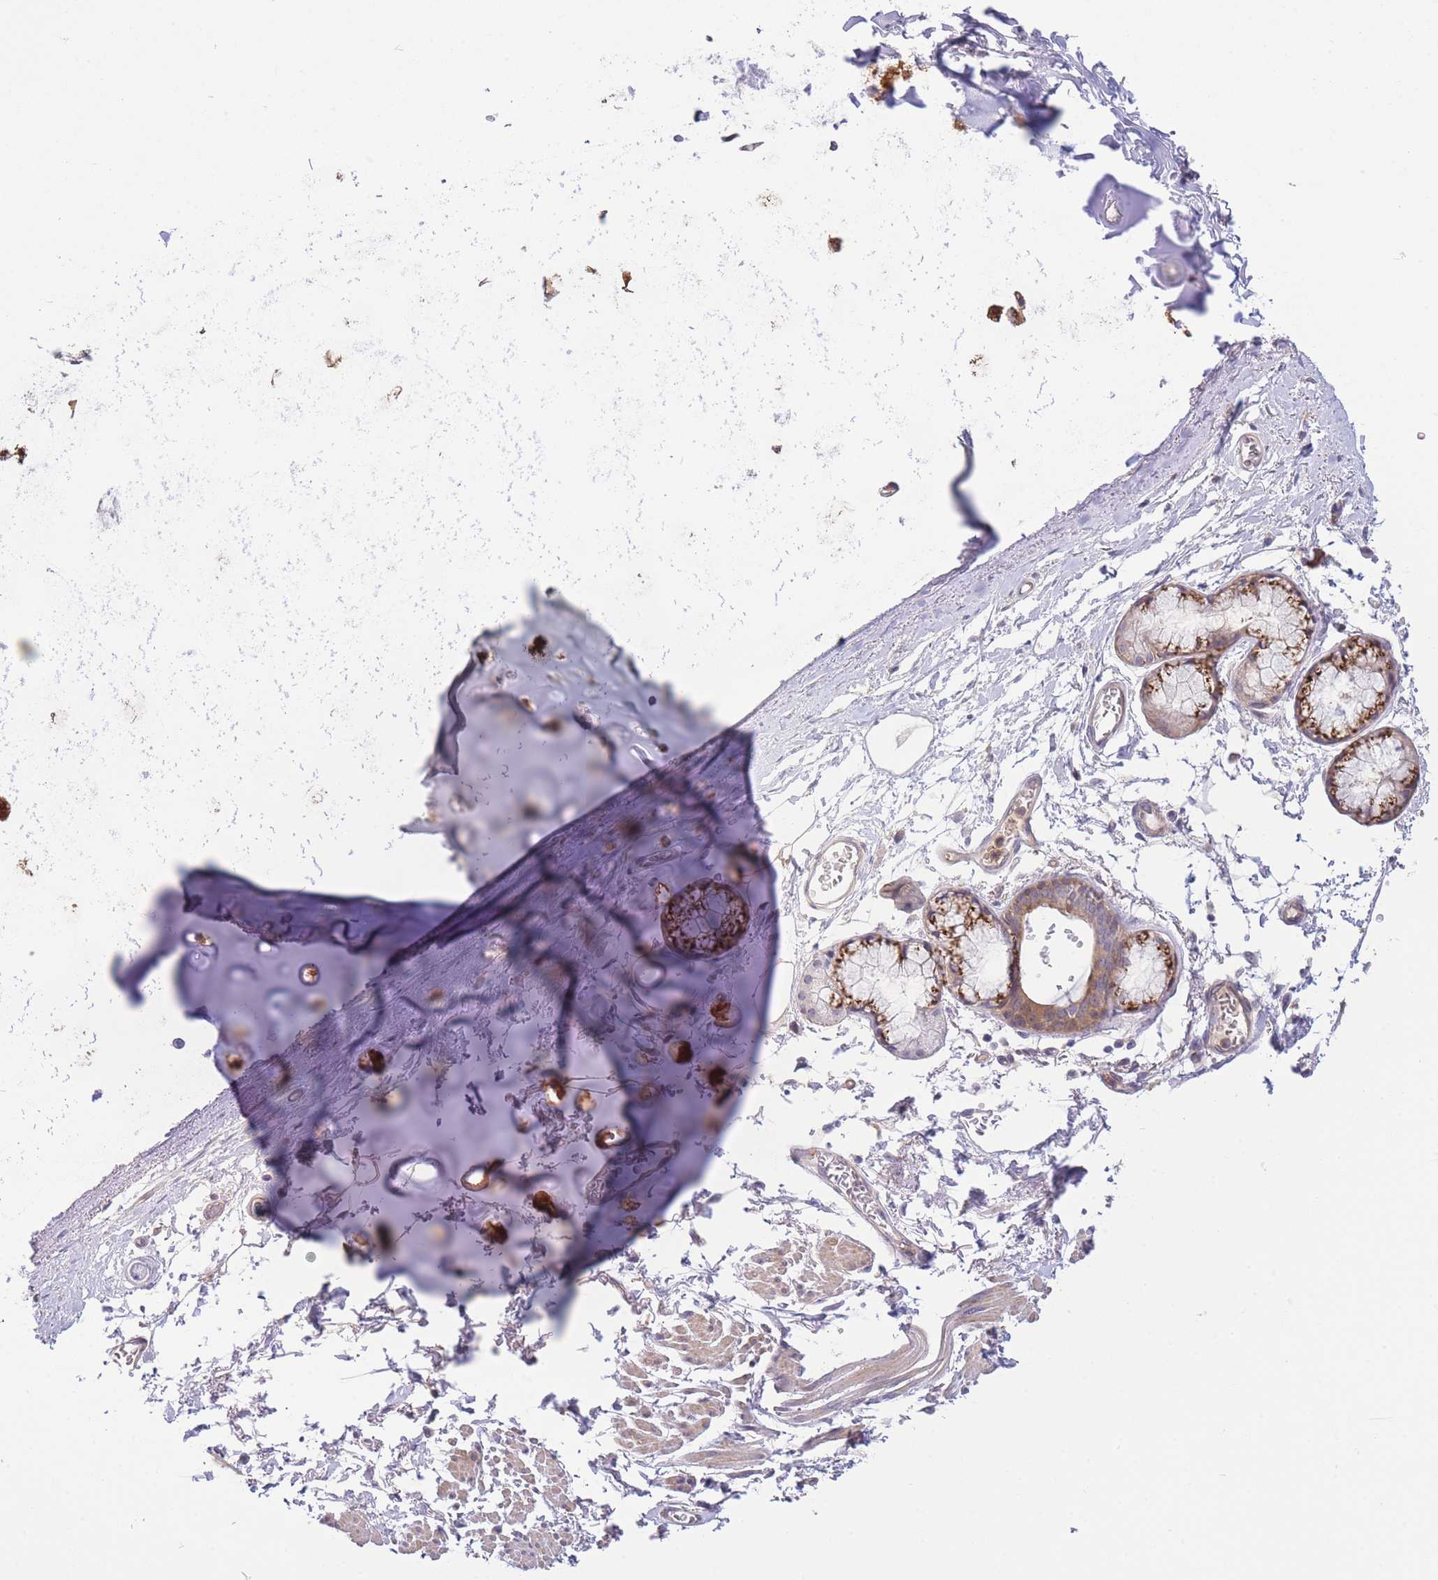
{"staining": {"intensity": "moderate", "quantity": "25%-75%", "location": "cytoplasmic/membranous,nuclear"}, "tissue": "adipose tissue", "cell_type": "Adipocytes", "image_type": "normal", "snomed": [{"axis": "morphology", "description": "Normal tissue, NOS"}, {"axis": "topography", "description": "Cartilage tissue"}], "caption": "A high-resolution image shows immunohistochemistry (IHC) staining of benign adipose tissue, which reveals moderate cytoplasmic/membranous,nuclear positivity in about 25%-75% of adipocytes.", "gene": "ZNF304", "patient": {"sex": "male", "age": 73}}